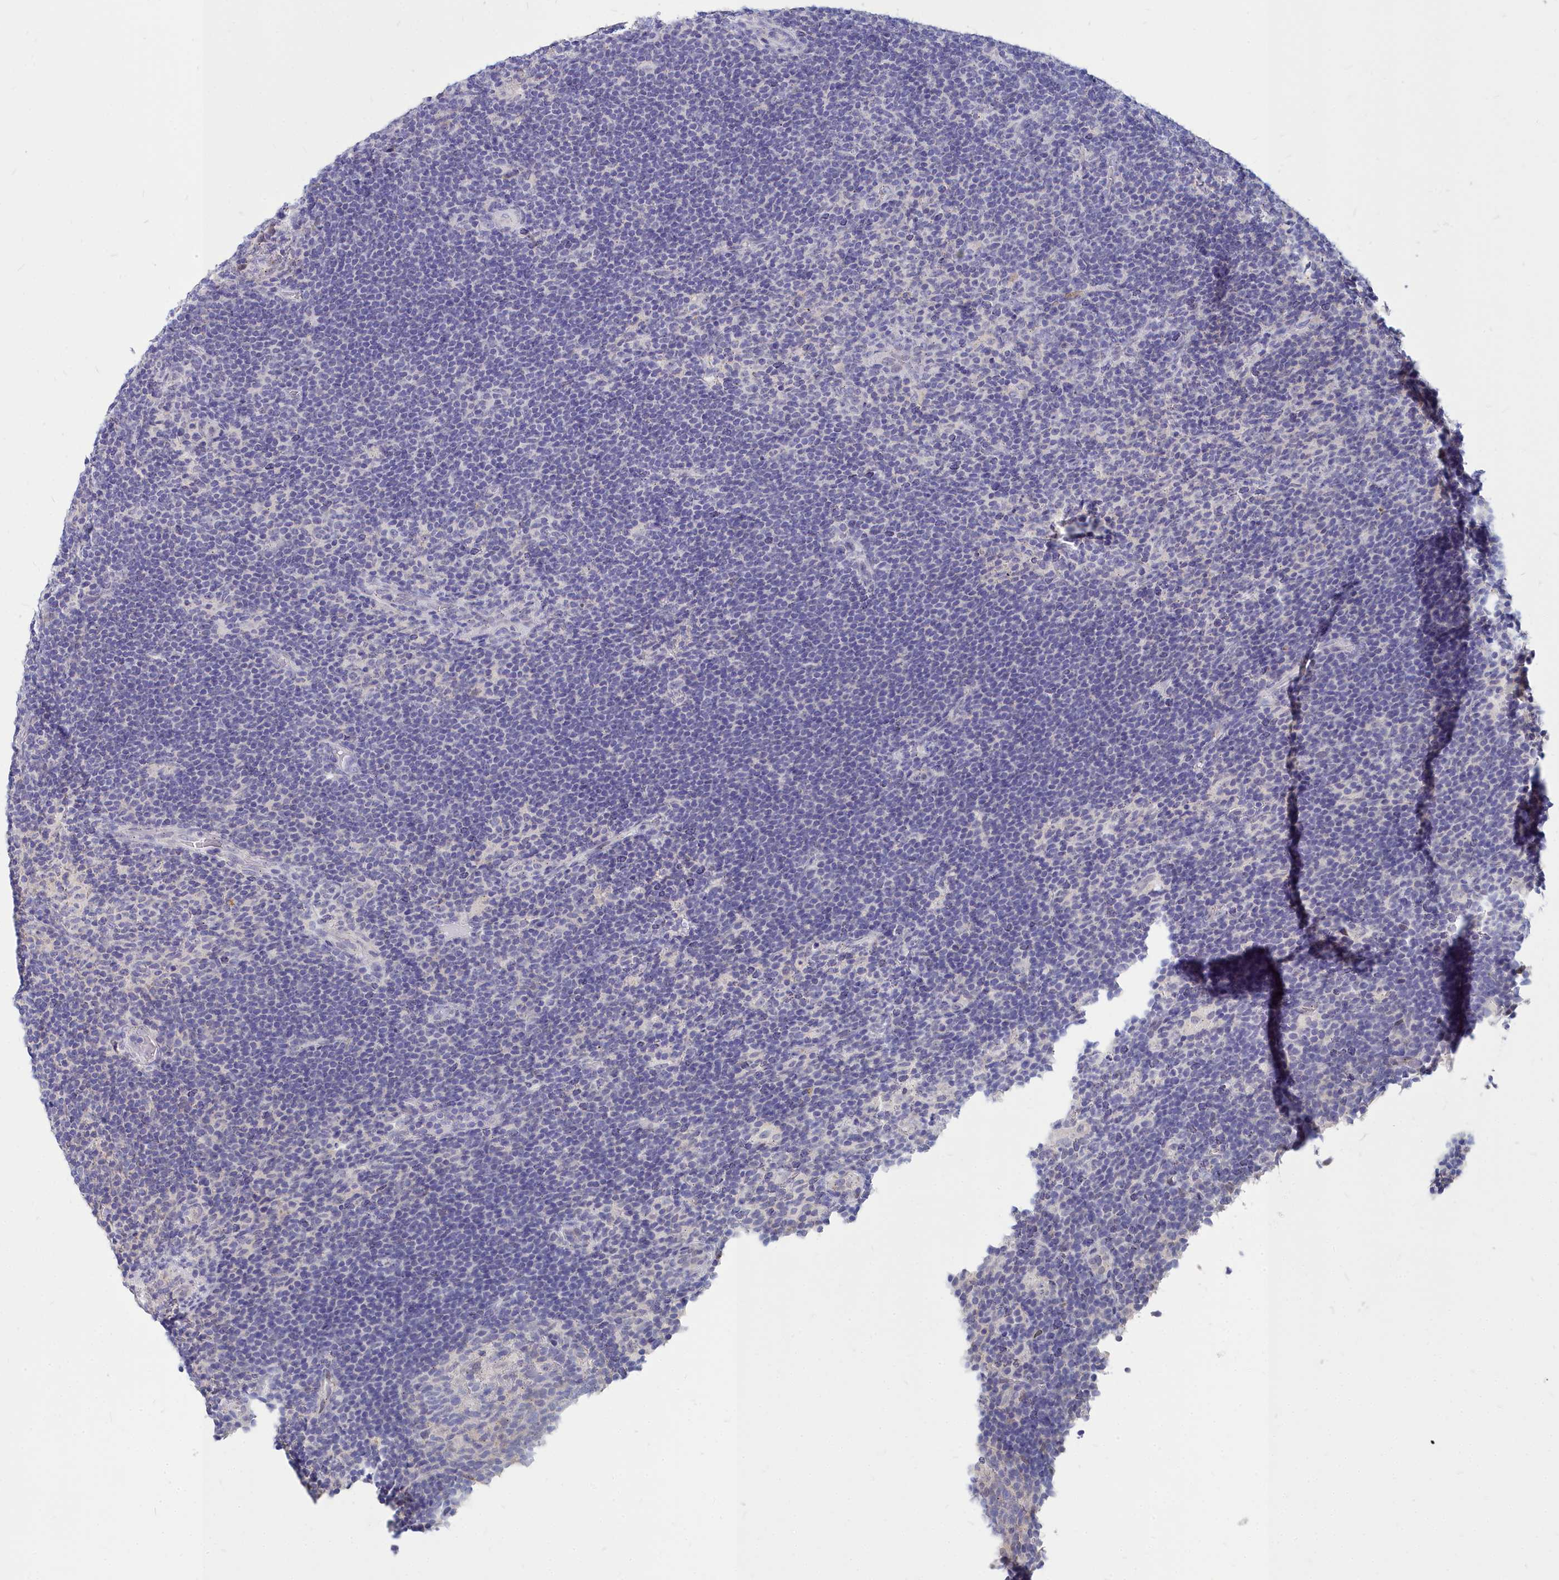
{"staining": {"intensity": "negative", "quantity": "none", "location": "none"}, "tissue": "lymphoma", "cell_type": "Tumor cells", "image_type": "cancer", "snomed": [{"axis": "morphology", "description": "Hodgkin's disease, NOS"}, {"axis": "topography", "description": "Lymph node"}], "caption": "Tumor cells show no significant expression in Hodgkin's disease. (Brightfield microscopy of DAB (3,3'-diaminobenzidine) immunohistochemistry (IHC) at high magnification).", "gene": "NOXA1", "patient": {"sex": "female", "age": 57}}